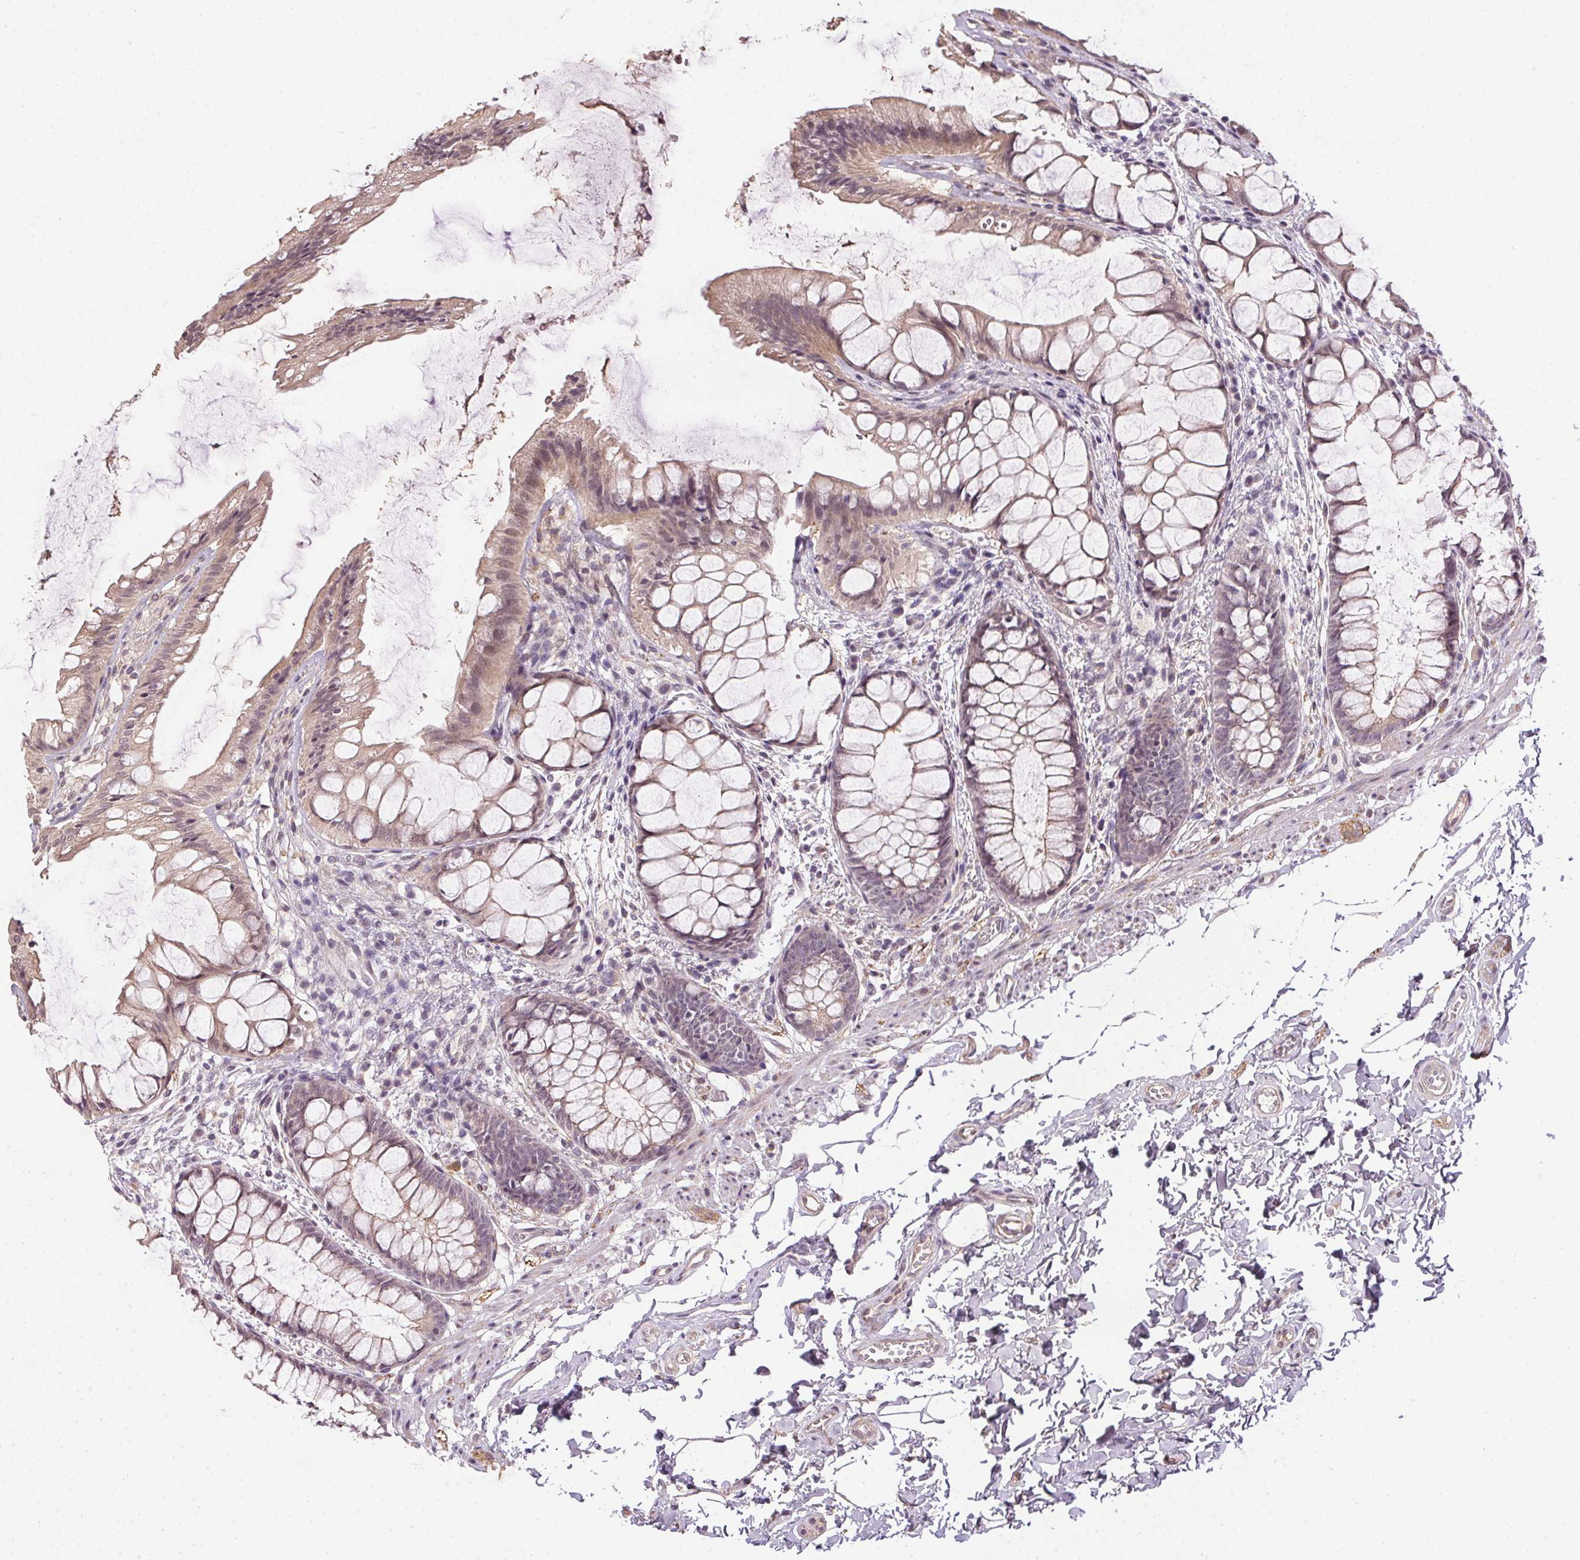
{"staining": {"intensity": "weak", "quantity": ">75%", "location": "cytoplasmic/membranous"}, "tissue": "rectum", "cell_type": "Glandular cells", "image_type": "normal", "snomed": [{"axis": "morphology", "description": "Normal tissue, NOS"}, {"axis": "topography", "description": "Rectum"}], "caption": "Protein expression by IHC displays weak cytoplasmic/membranous staining in approximately >75% of glandular cells in unremarkable rectum.", "gene": "CFAP92", "patient": {"sex": "female", "age": 62}}